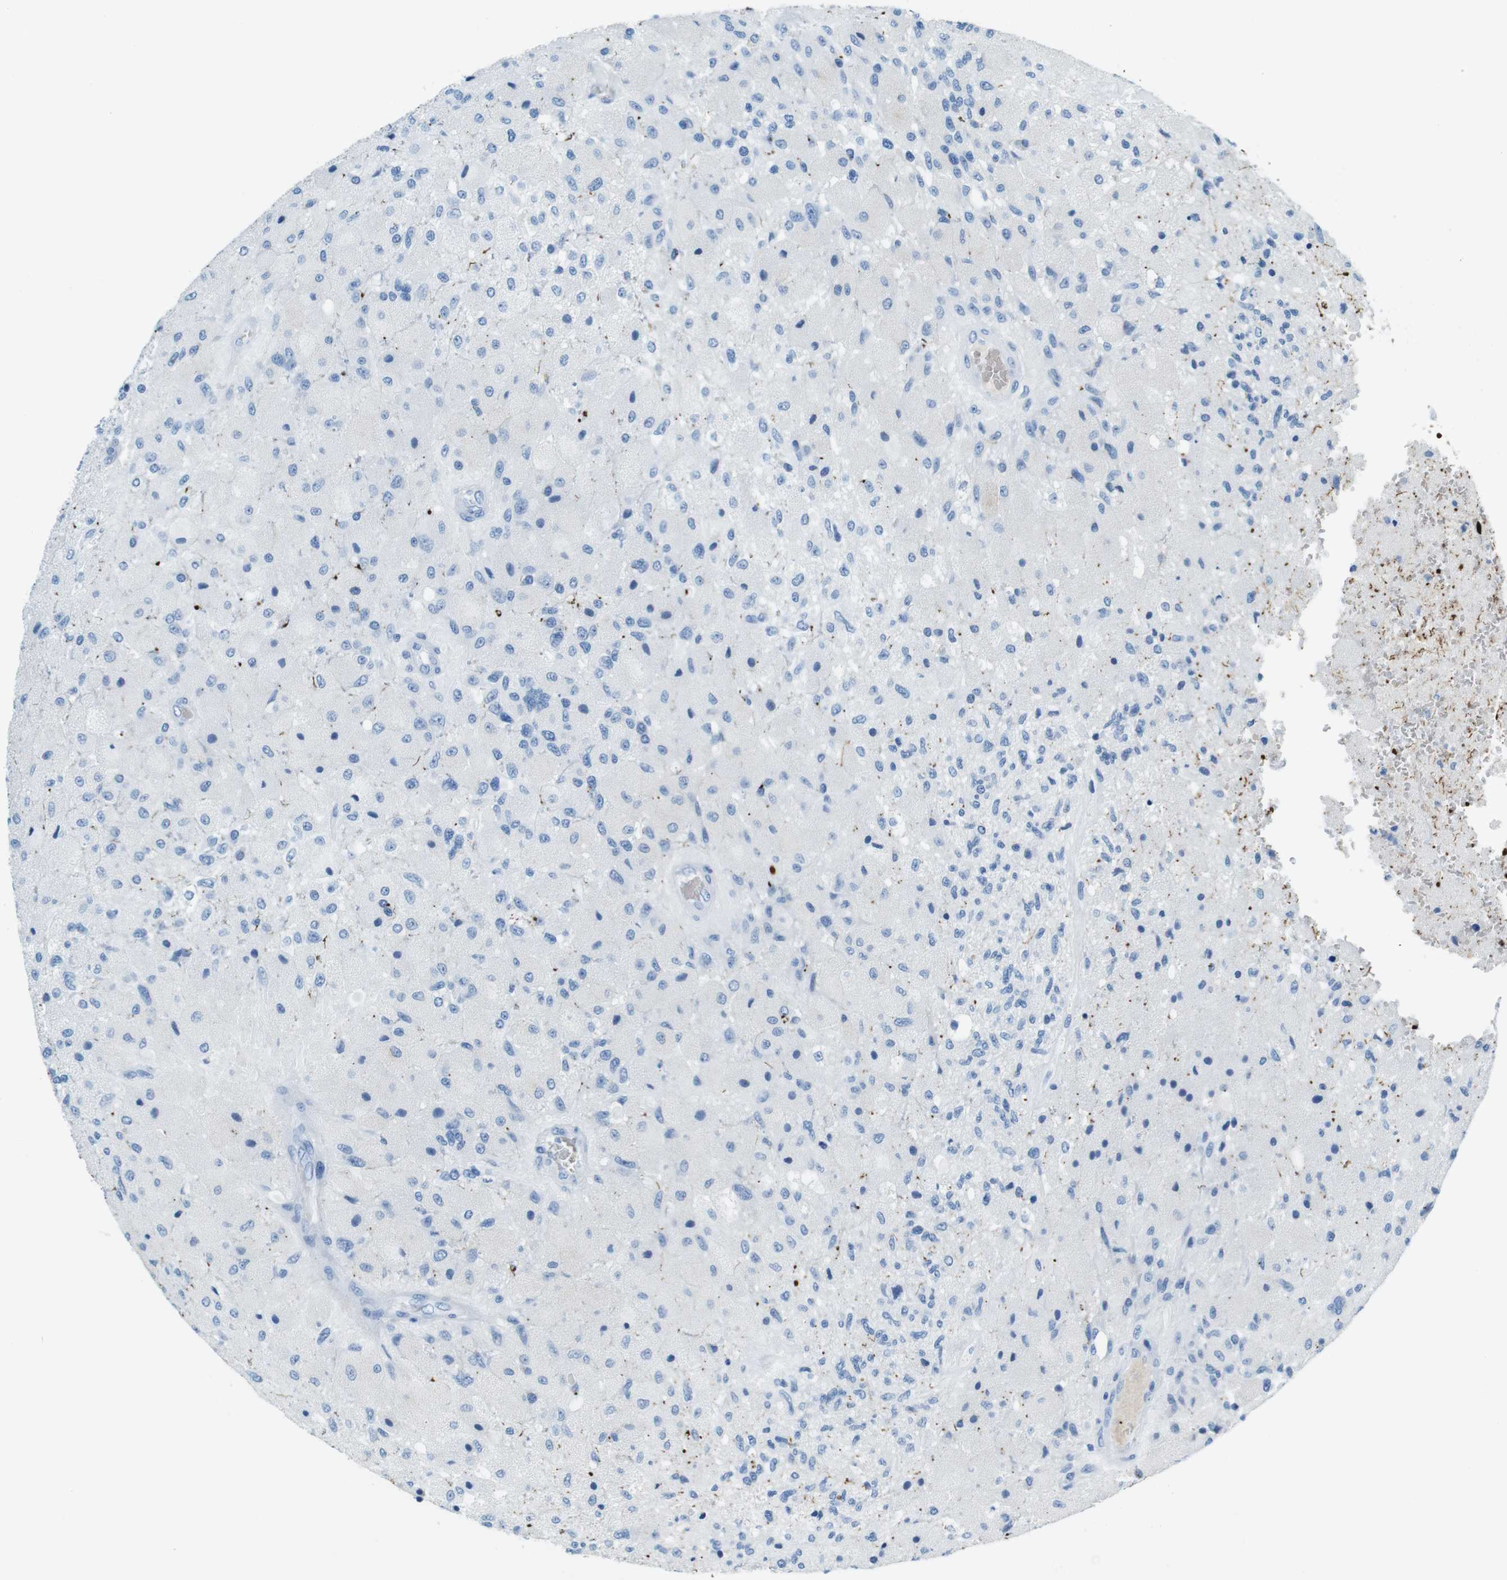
{"staining": {"intensity": "weak", "quantity": "<25%", "location": "cytoplasmic/membranous"}, "tissue": "glioma", "cell_type": "Tumor cells", "image_type": "cancer", "snomed": [{"axis": "morphology", "description": "Normal tissue, NOS"}, {"axis": "morphology", "description": "Glioma, malignant, High grade"}, {"axis": "topography", "description": "Cerebral cortex"}], "caption": "DAB (3,3'-diaminobenzidine) immunohistochemical staining of human glioma reveals no significant staining in tumor cells.", "gene": "TFAP2C", "patient": {"sex": "male", "age": 77}}